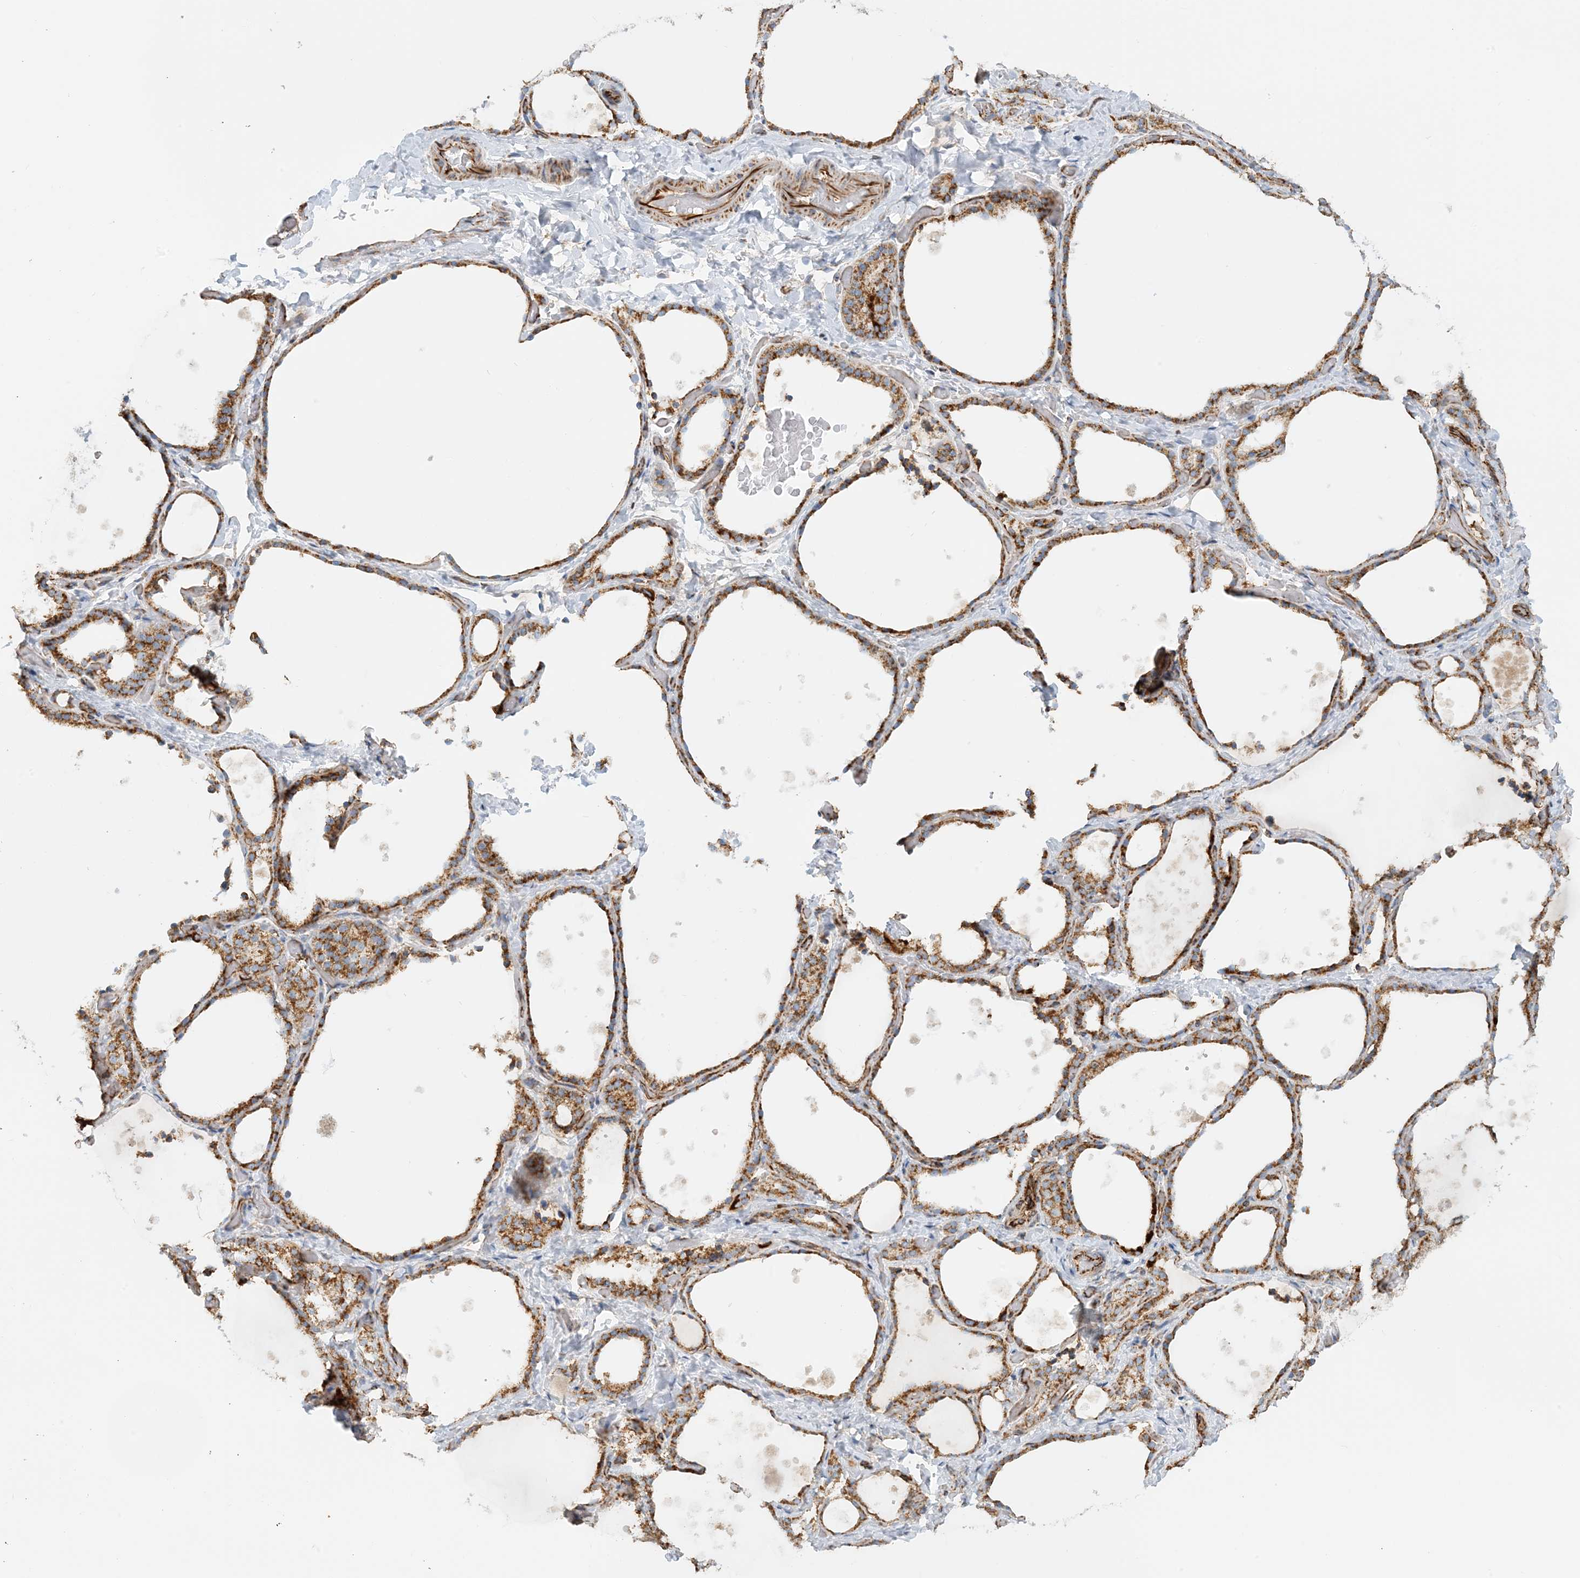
{"staining": {"intensity": "strong", "quantity": ">75%", "location": "cytoplasmic/membranous"}, "tissue": "thyroid gland", "cell_type": "Glandular cells", "image_type": "normal", "snomed": [{"axis": "morphology", "description": "Normal tissue, NOS"}, {"axis": "topography", "description": "Thyroid gland"}], "caption": "The immunohistochemical stain labels strong cytoplasmic/membranous staining in glandular cells of unremarkable thyroid gland. (DAB (3,3'-diaminobenzidine) IHC with brightfield microscopy, high magnification).", "gene": "COA3", "patient": {"sex": "female", "age": 44}}